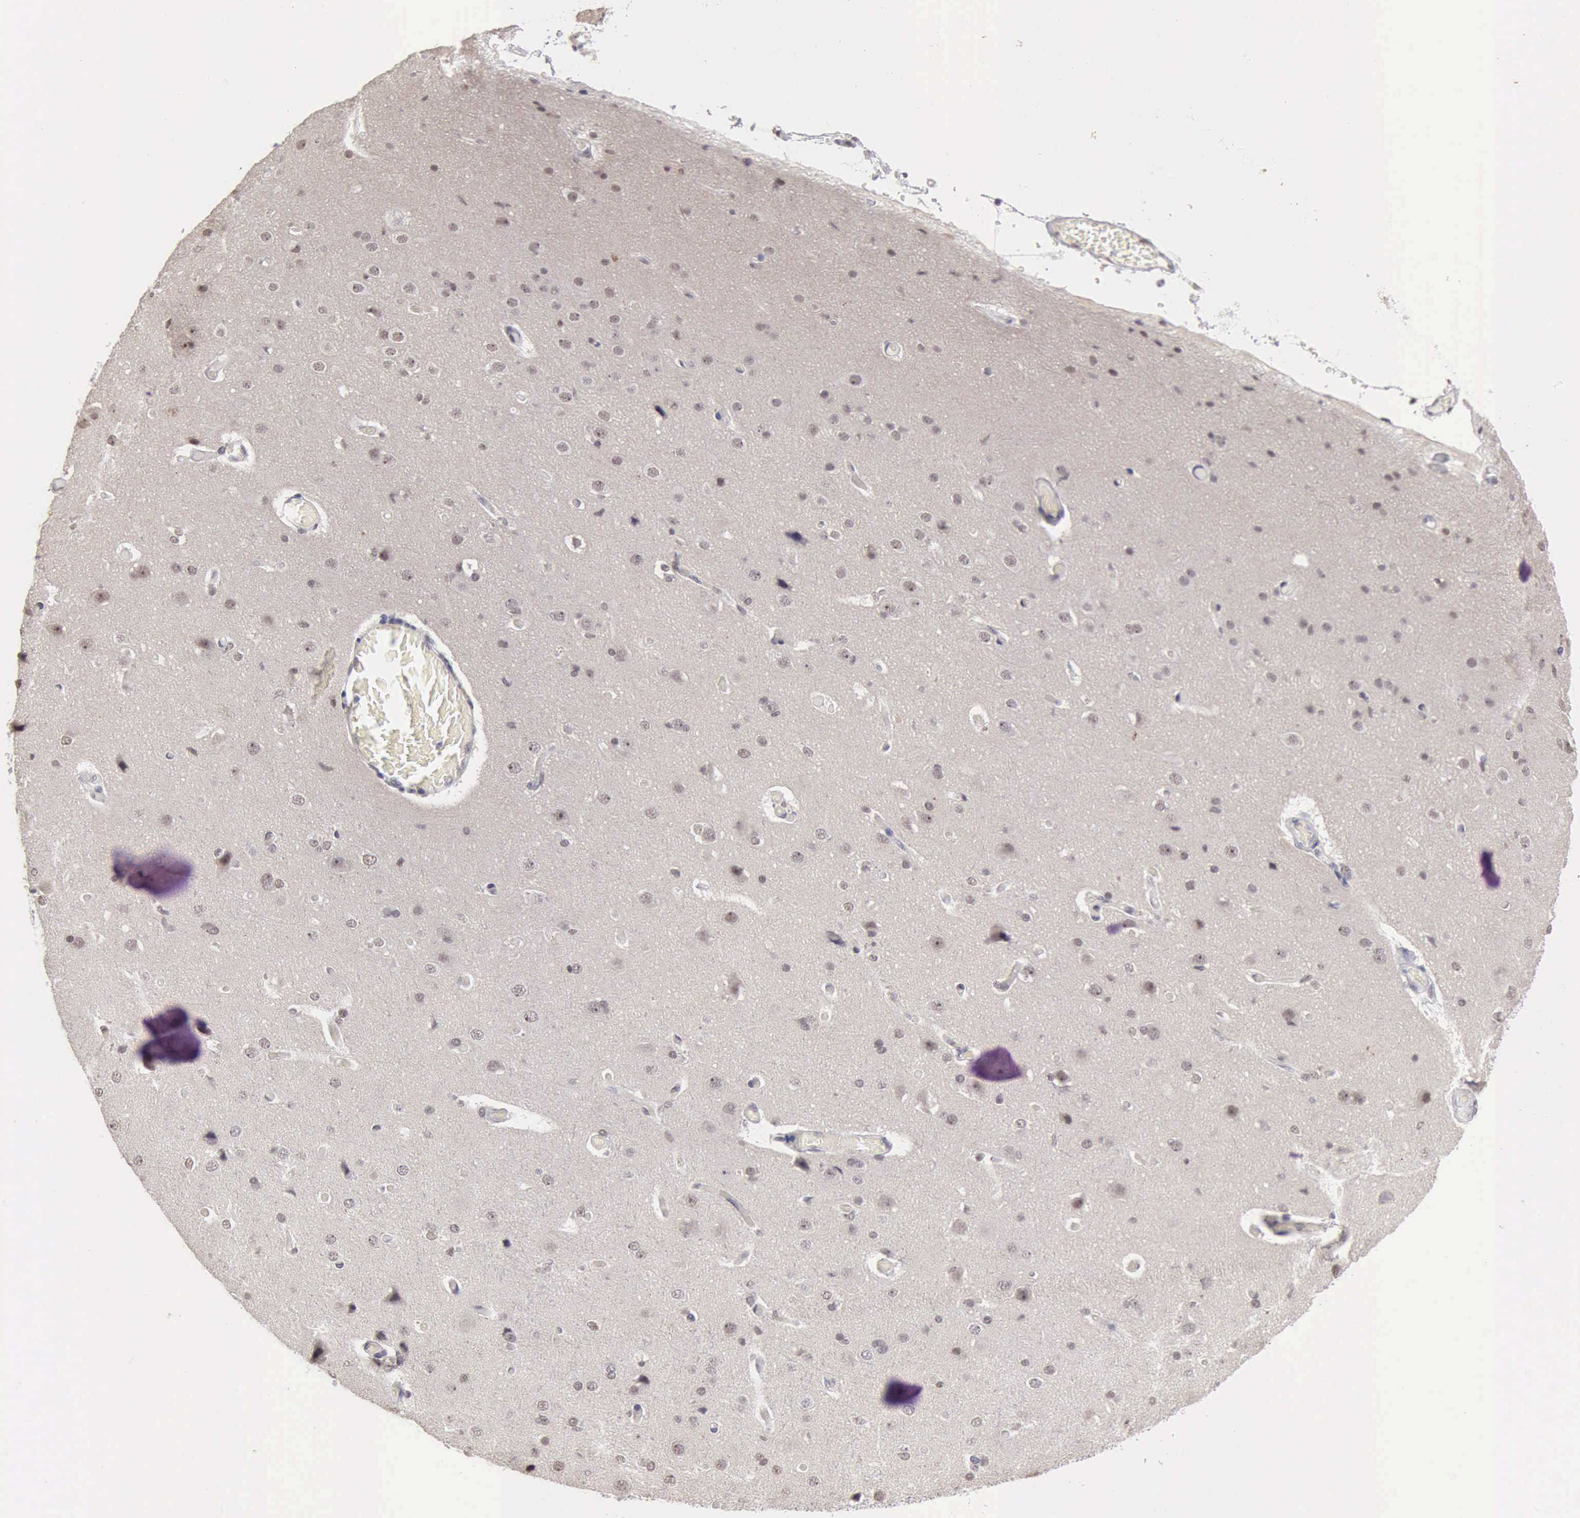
{"staining": {"intensity": "negative", "quantity": "none", "location": "none"}, "tissue": "cerebral cortex", "cell_type": "Endothelial cells", "image_type": "normal", "snomed": [{"axis": "morphology", "description": "Normal tissue, NOS"}, {"axis": "morphology", "description": "Glioma, malignant, High grade"}, {"axis": "topography", "description": "Cerebral cortex"}], "caption": "Immunohistochemistry of normal cerebral cortex shows no expression in endothelial cells.", "gene": "TAF1", "patient": {"sex": "male", "age": 77}}